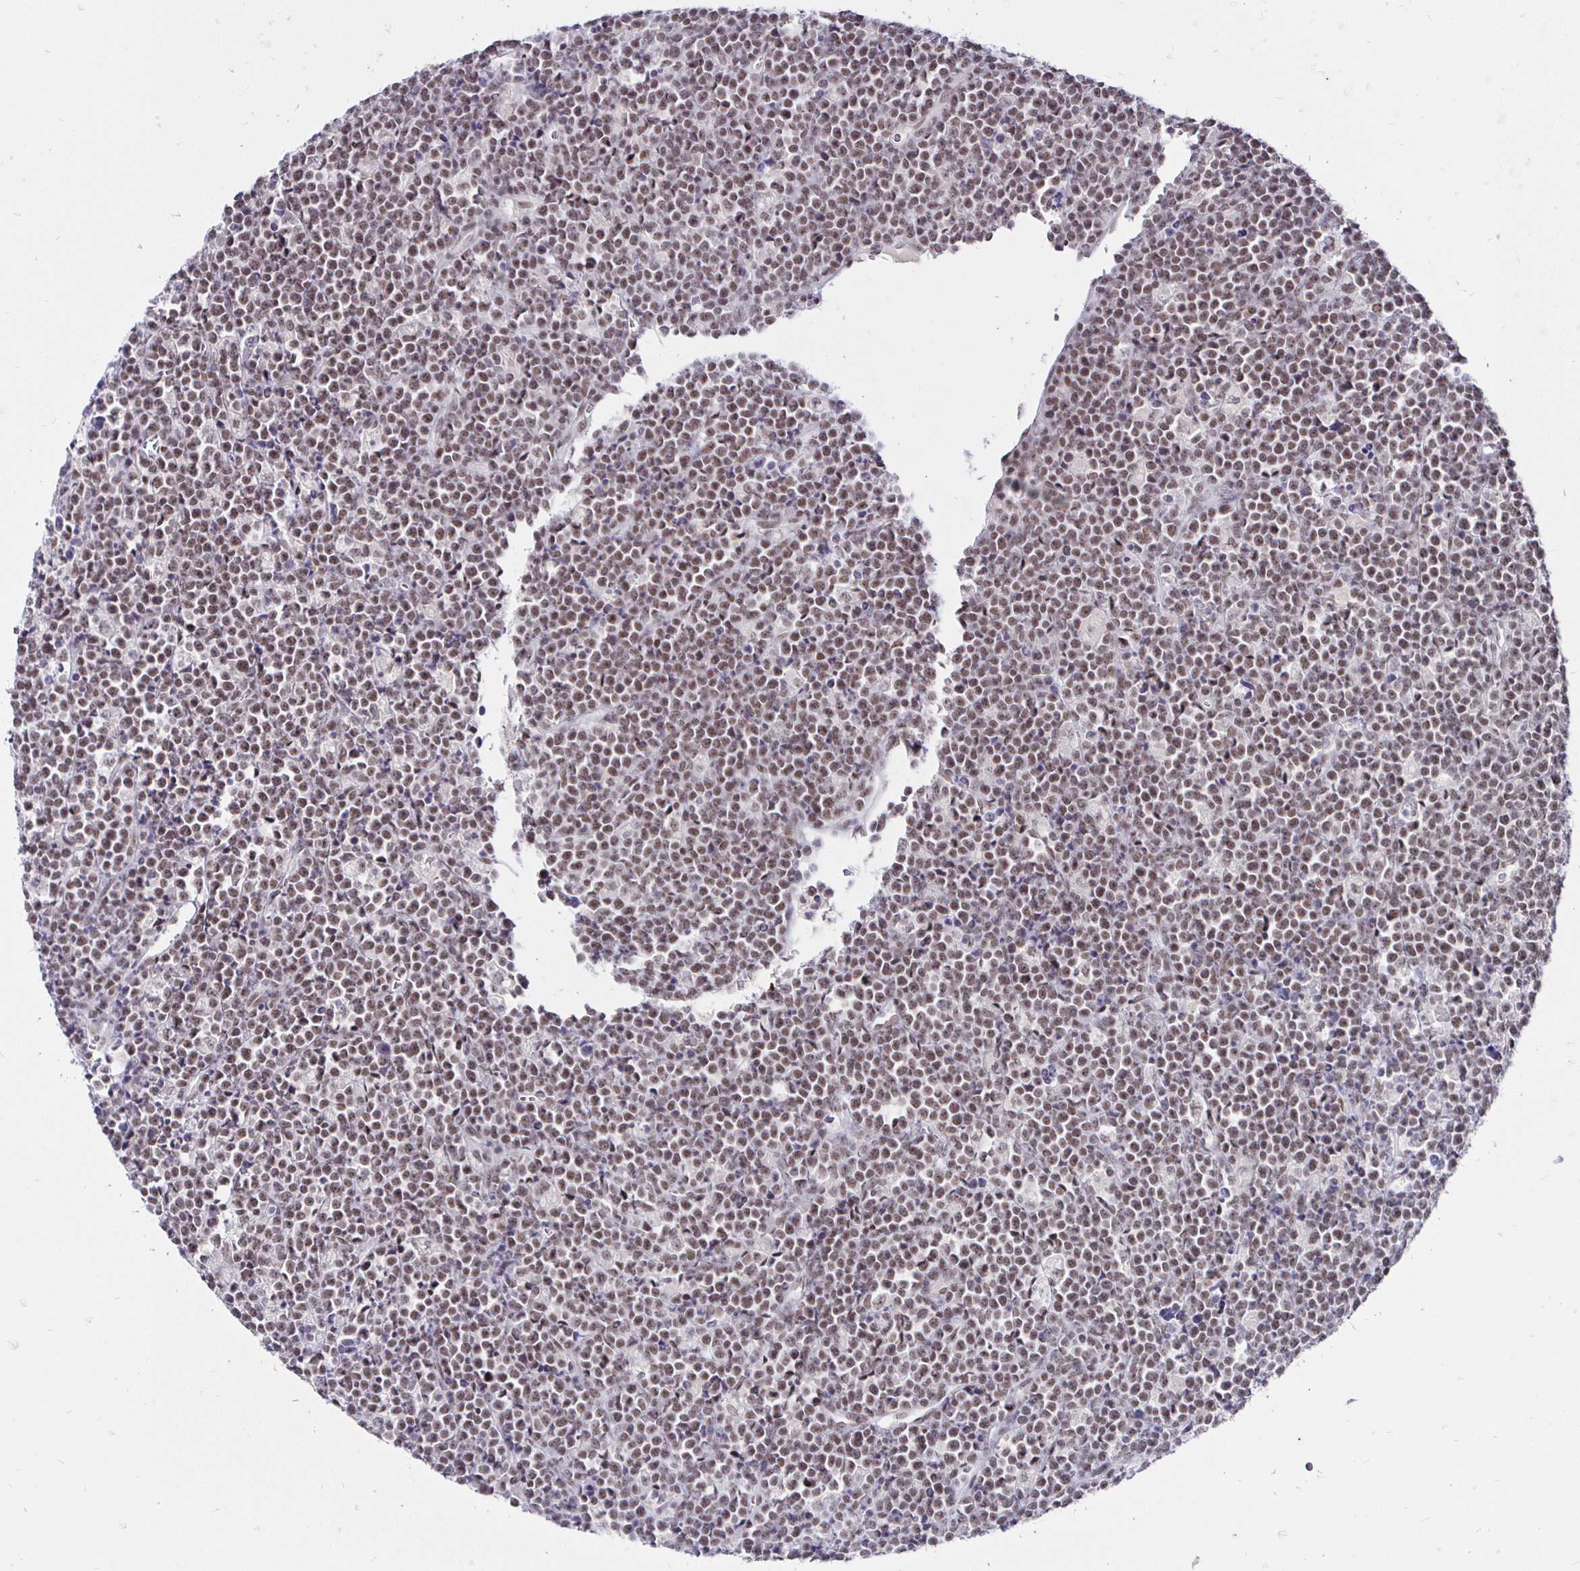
{"staining": {"intensity": "weak", "quantity": "25%-75%", "location": "nuclear"}, "tissue": "lymphoma", "cell_type": "Tumor cells", "image_type": "cancer", "snomed": [{"axis": "morphology", "description": "Malignant lymphoma, non-Hodgkin's type, High grade"}, {"axis": "topography", "description": "Ovary"}], "caption": "This is a histology image of IHC staining of lymphoma, which shows weak positivity in the nuclear of tumor cells.", "gene": "SIN3A", "patient": {"sex": "female", "age": 56}}